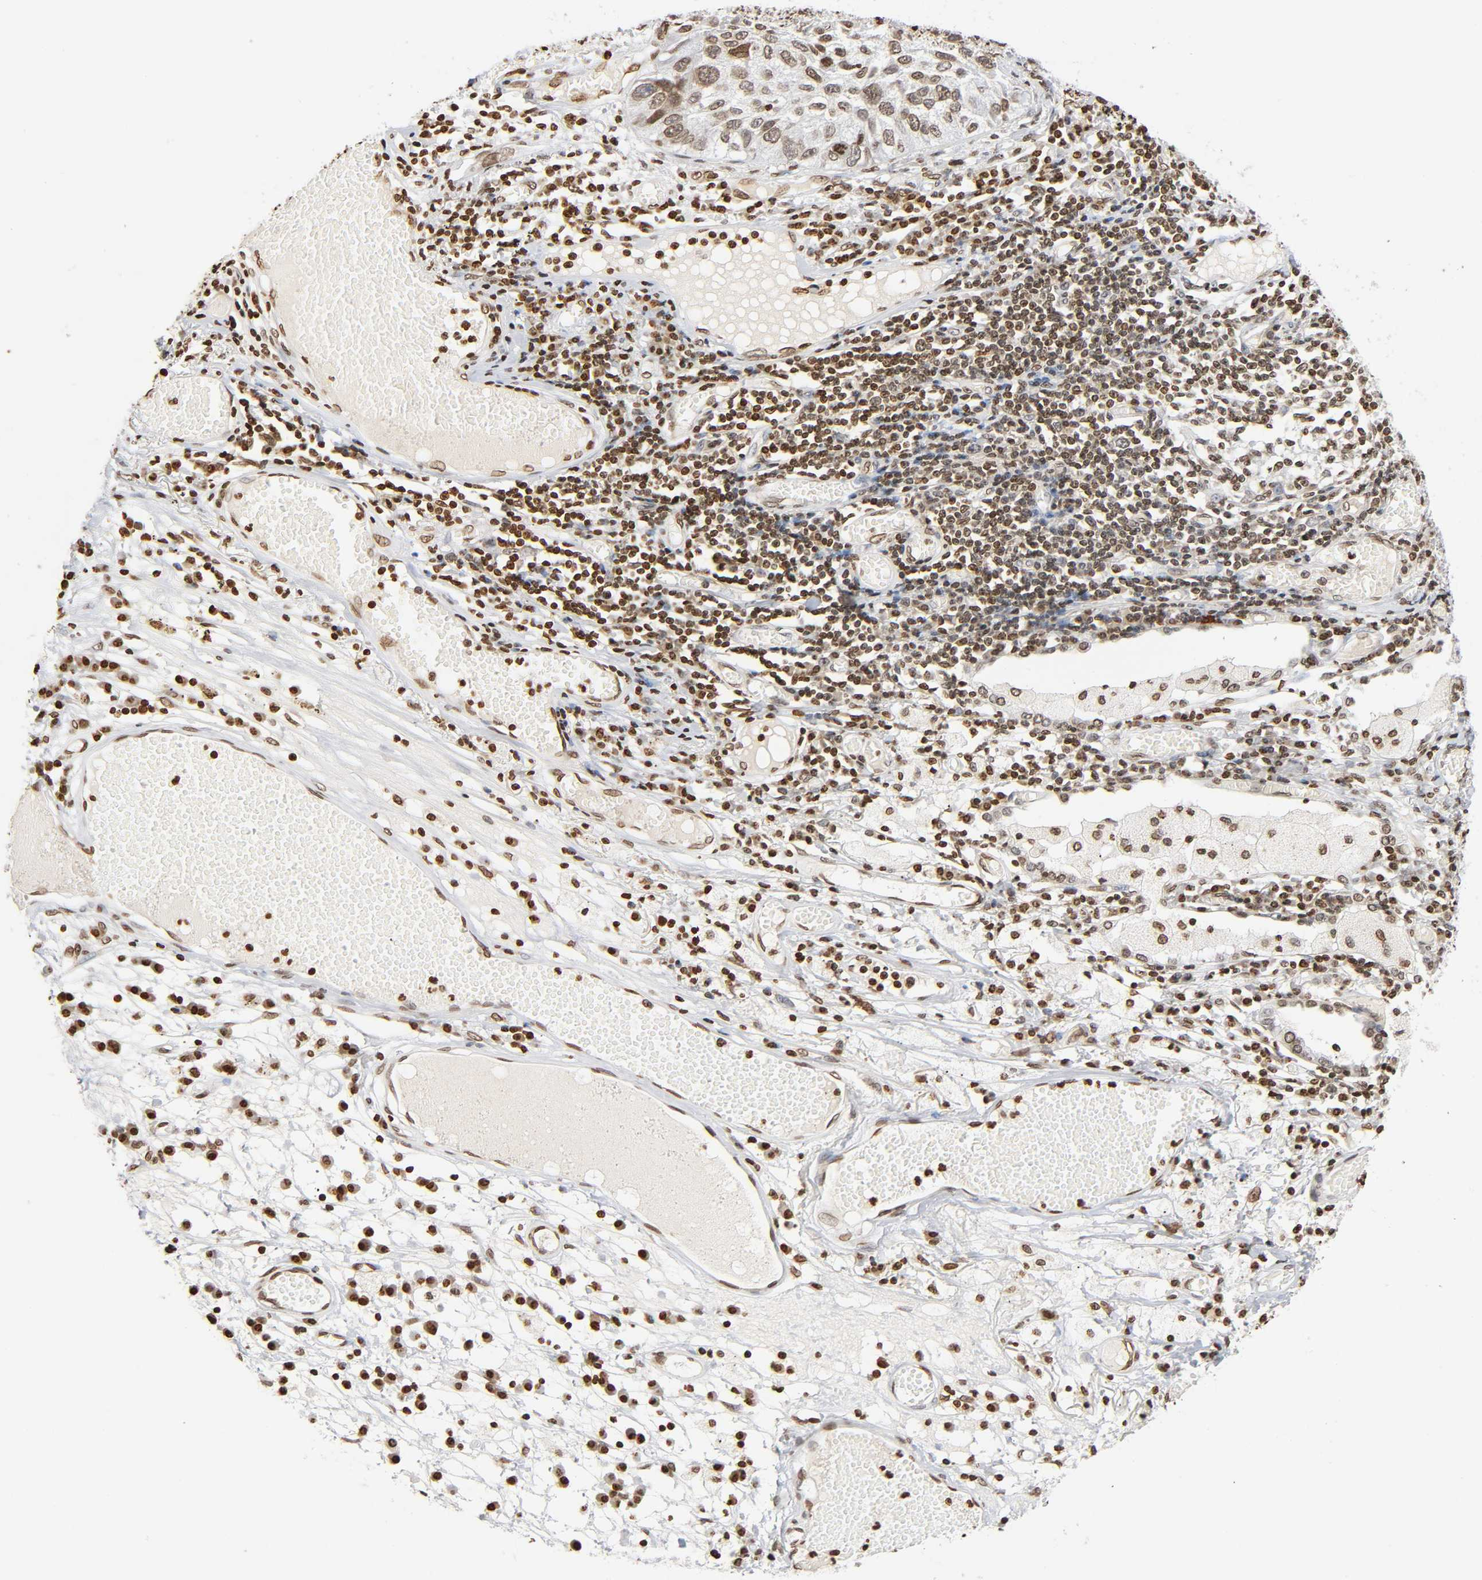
{"staining": {"intensity": "moderate", "quantity": ">75%", "location": "nuclear"}, "tissue": "lung cancer", "cell_type": "Tumor cells", "image_type": "cancer", "snomed": [{"axis": "morphology", "description": "Squamous cell carcinoma, NOS"}, {"axis": "topography", "description": "Lung"}], "caption": "Squamous cell carcinoma (lung) stained with DAB (3,3'-diaminobenzidine) immunohistochemistry (IHC) exhibits medium levels of moderate nuclear positivity in approximately >75% of tumor cells. (Brightfield microscopy of DAB IHC at high magnification).", "gene": "HOXA6", "patient": {"sex": "male", "age": 71}}